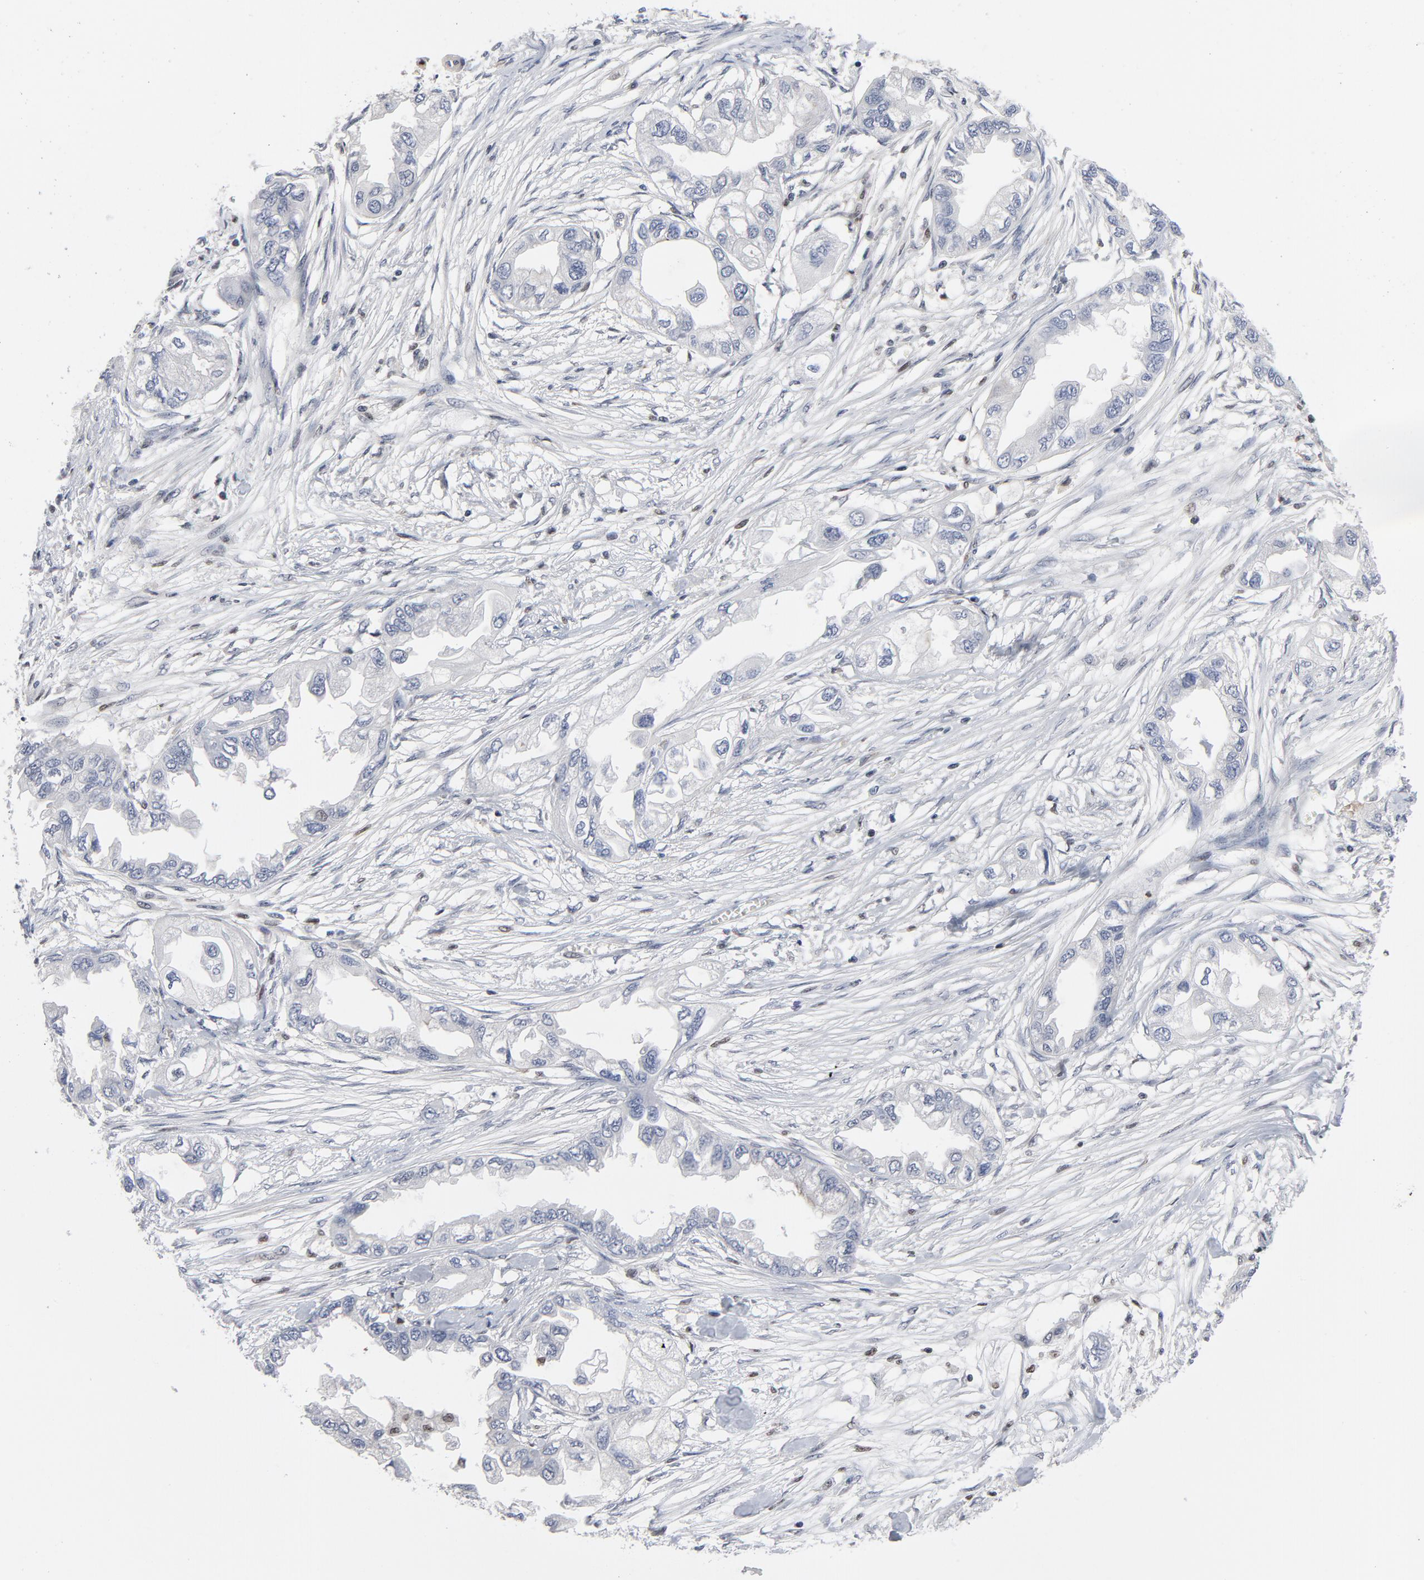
{"staining": {"intensity": "negative", "quantity": "none", "location": "none"}, "tissue": "endometrial cancer", "cell_type": "Tumor cells", "image_type": "cancer", "snomed": [{"axis": "morphology", "description": "Adenocarcinoma, NOS"}, {"axis": "topography", "description": "Endometrium"}], "caption": "Tumor cells are negative for protein expression in human endometrial adenocarcinoma.", "gene": "NFKB1", "patient": {"sex": "female", "age": 67}}